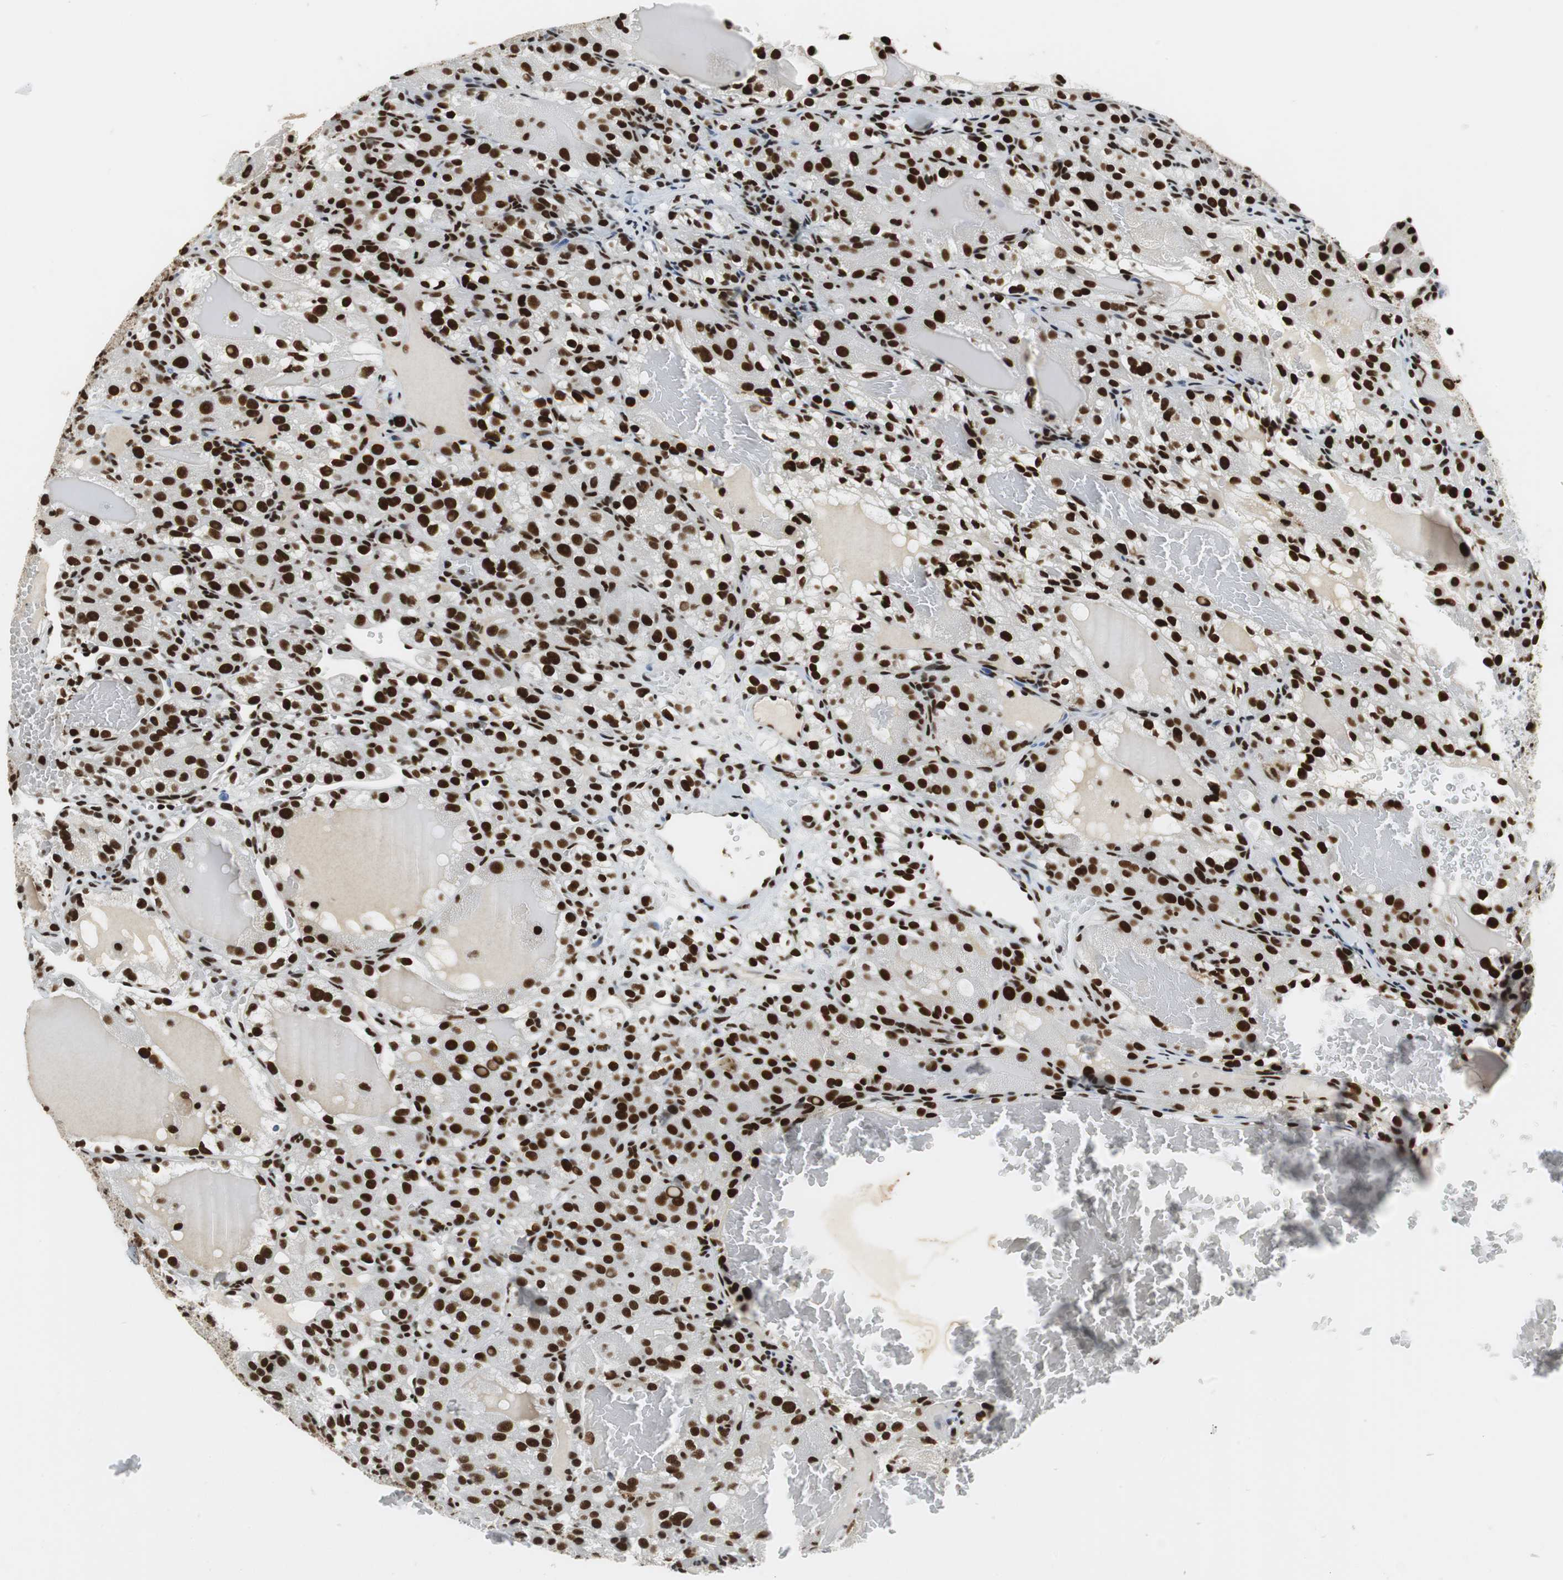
{"staining": {"intensity": "strong", "quantity": ">75%", "location": "nuclear"}, "tissue": "renal cancer", "cell_type": "Tumor cells", "image_type": "cancer", "snomed": [{"axis": "morphology", "description": "Normal tissue, NOS"}, {"axis": "morphology", "description": "Adenocarcinoma, NOS"}, {"axis": "topography", "description": "Kidney"}], "caption": "Strong nuclear positivity for a protein is seen in approximately >75% of tumor cells of renal adenocarcinoma using immunohistochemistry.", "gene": "PRKDC", "patient": {"sex": "male", "age": 61}}